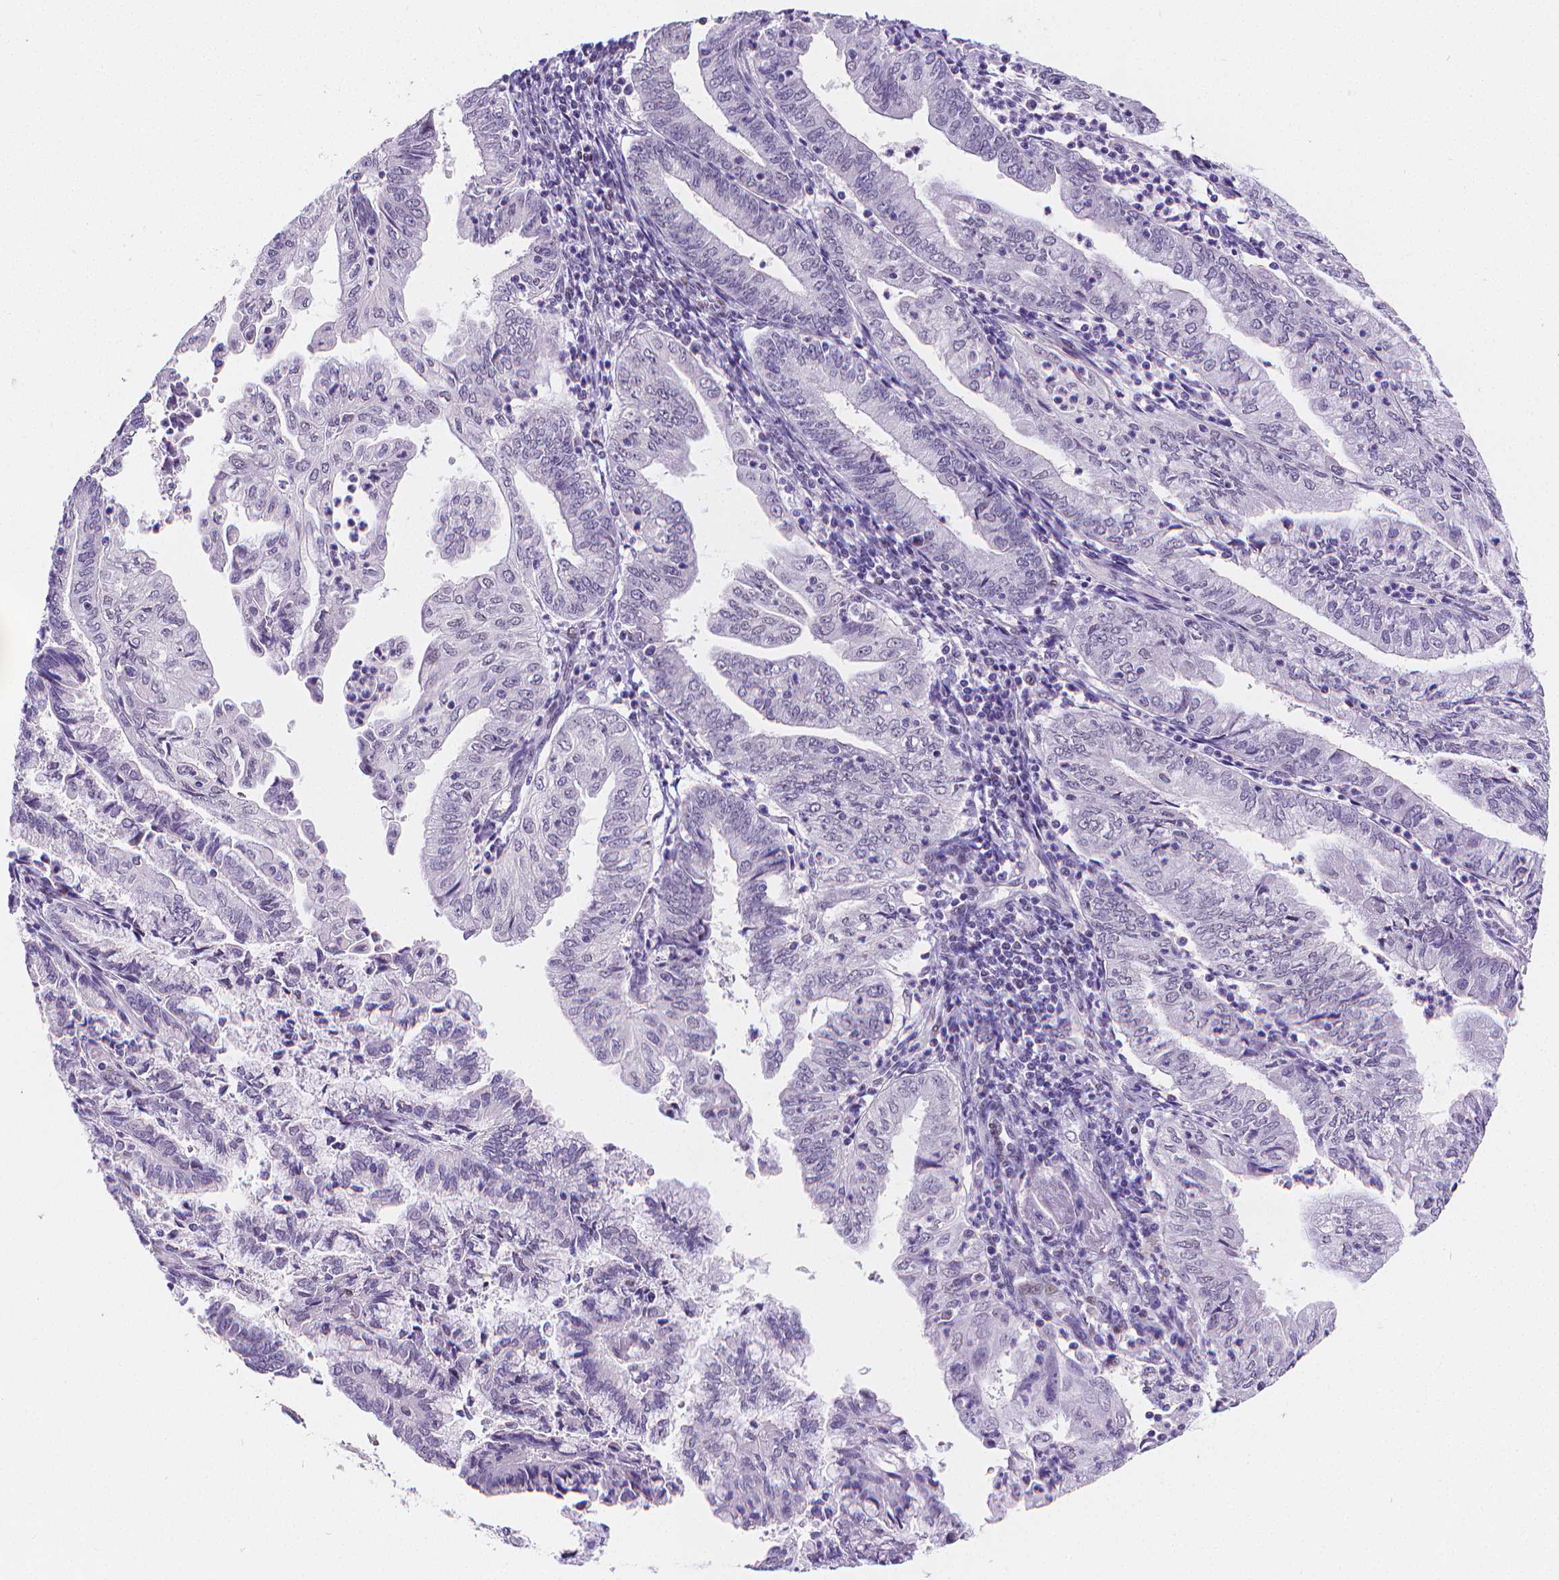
{"staining": {"intensity": "negative", "quantity": "none", "location": "none"}, "tissue": "endometrial cancer", "cell_type": "Tumor cells", "image_type": "cancer", "snomed": [{"axis": "morphology", "description": "Adenocarcinoma, NOS"}, {"axis": "topography", "description": "Endometrium"}], "caption": "Image shows no protein expression in tumor cells of endometrial cancer (adenocarcinoma) tissue. (Immunohistochemistry, brightfield microscopy, high magnification).", "gene": "MEF2C", "patient": {"sex": "female", "age": 55}}